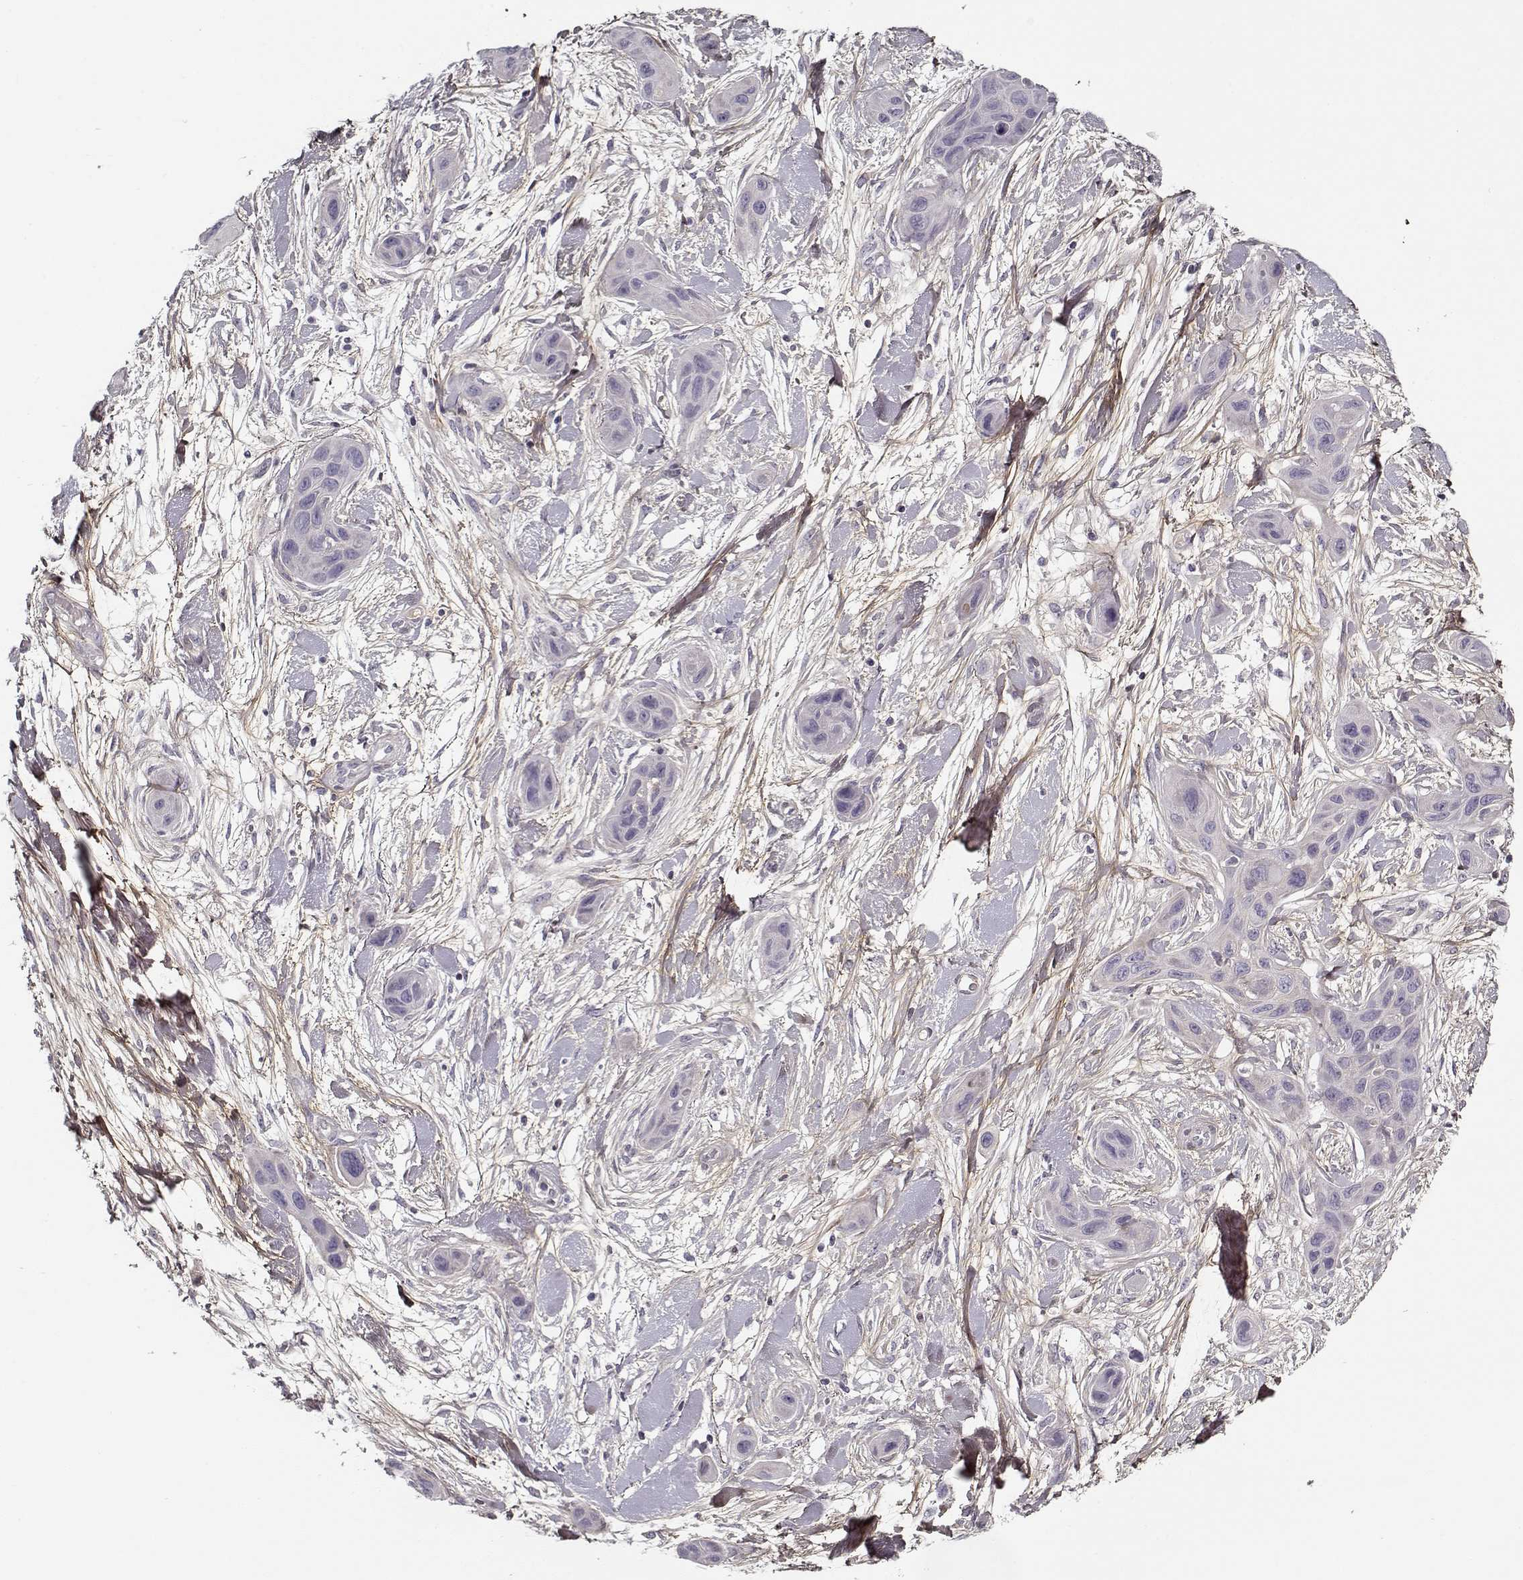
{"staining": {"intensity": "negative", "quantity": "none", "location": "none"}, "tissue": "skin cancer", "cell_type": "Tumor cells", "image_type": "cancer", "snomed": [{"axis": "morphology", "description": "Squamous cell carcinoma, NOS"}, {"axis": "topography", "description": "Skin"}], "caption": "IHC of skin cancer demonstrates no staining in tumor cells. (Stains: DAB immunohistochemistry with hematoxylin counter stain, Microscopy: brightfield microscopy at high magnification).", "gene": "LUM", "patient": {"sex": "male", "age": 79}}